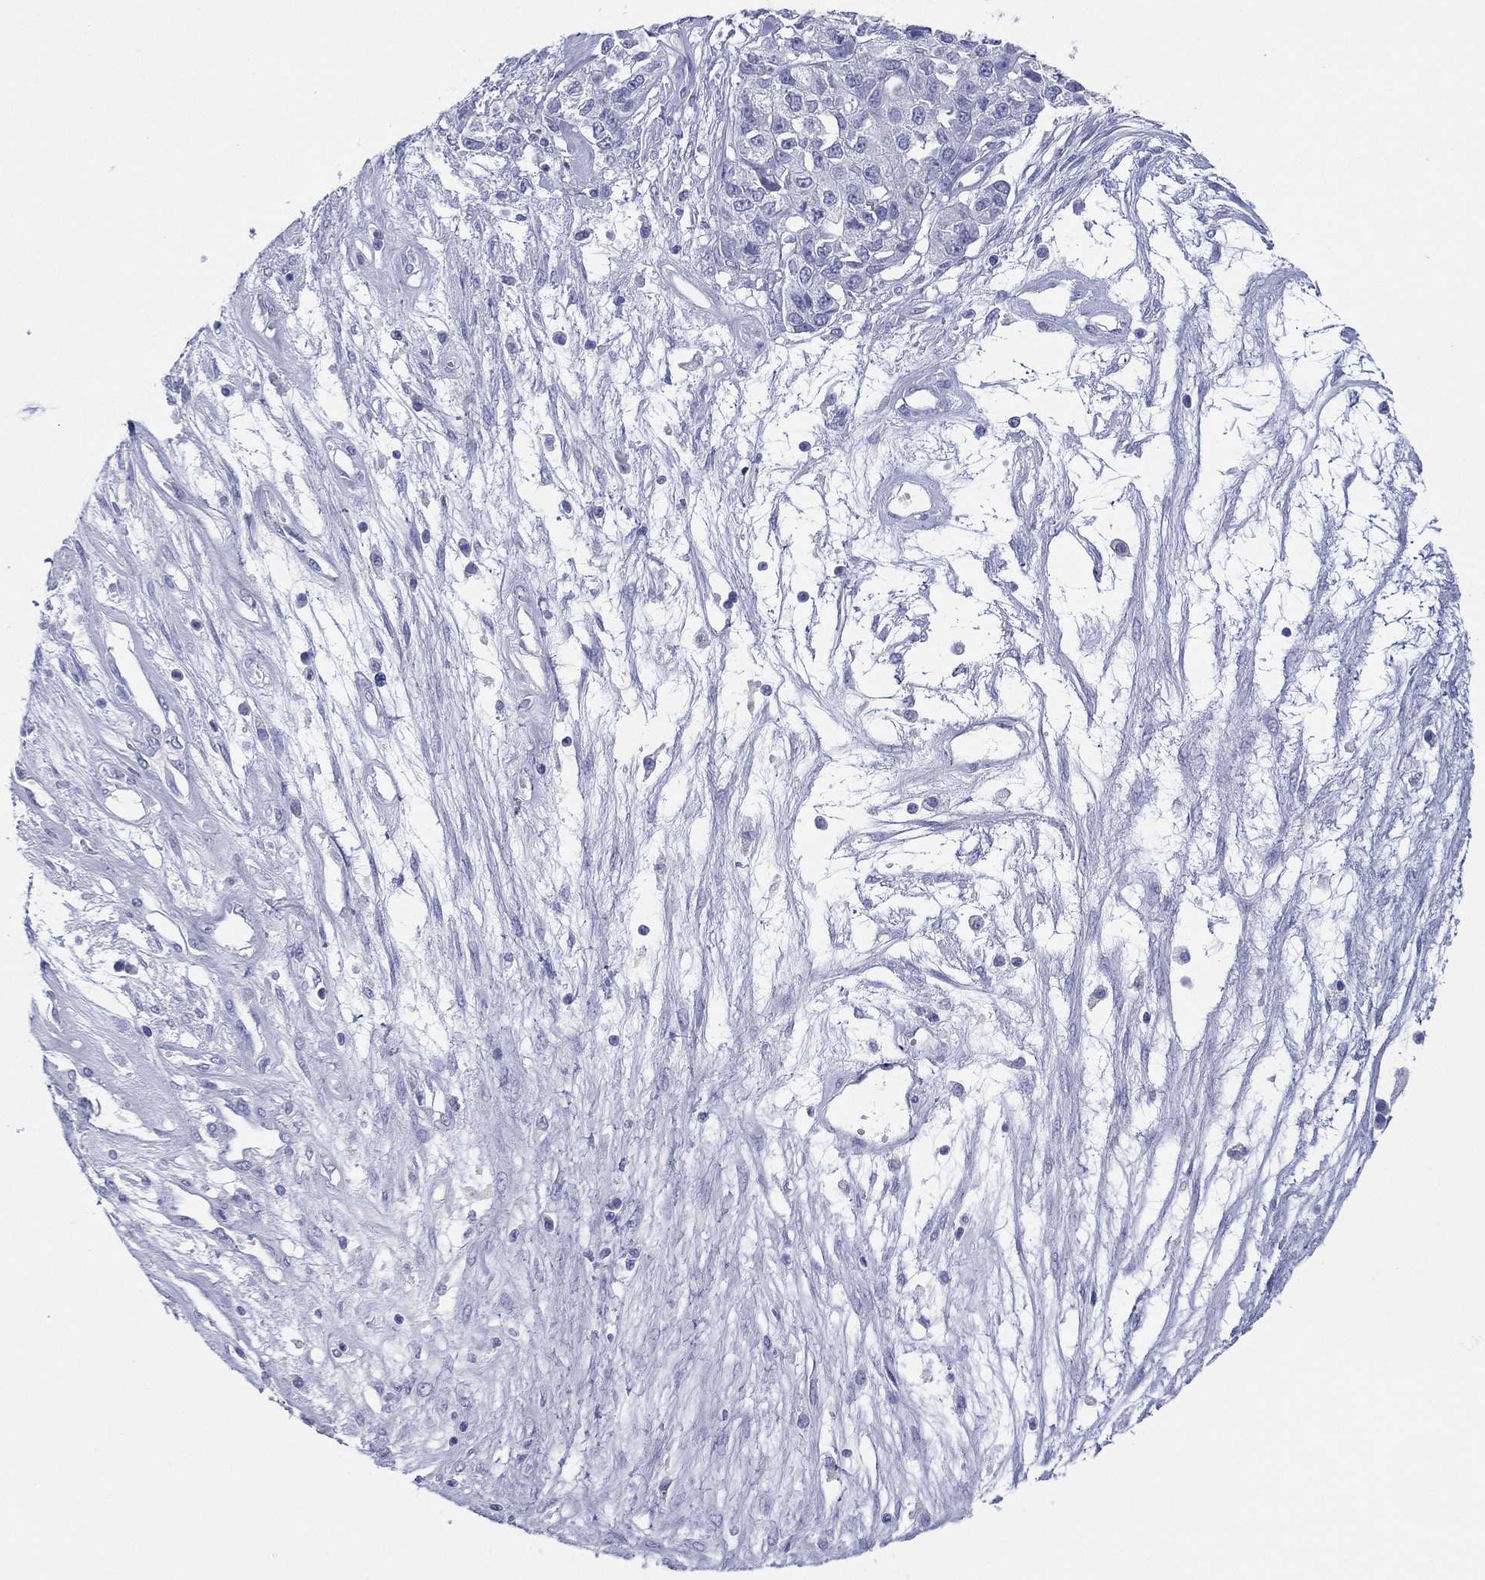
{"staining": {"intensity": "negative", "quantity": "none", "location": "none"}, "tissue": "ovarian cancer", "cell_type": "Tumor cells", "image_type": "cancer", "snomed": [{"axis": "morphology", "description": "Cystadenocarcinoma, serous, NOS"}, {"axis": "topography", "description": "Ovary"}], "caption": "This image is of ovarian cancer stained with immunohistochemistry (IHC) to label a protein in brown with the nuclei are counter-stained blue. There is no positivity in tumor cells. Nuclei are stained in blue.", "gene": "DSG1", "patient": {"sex": "female", "age": 87}}